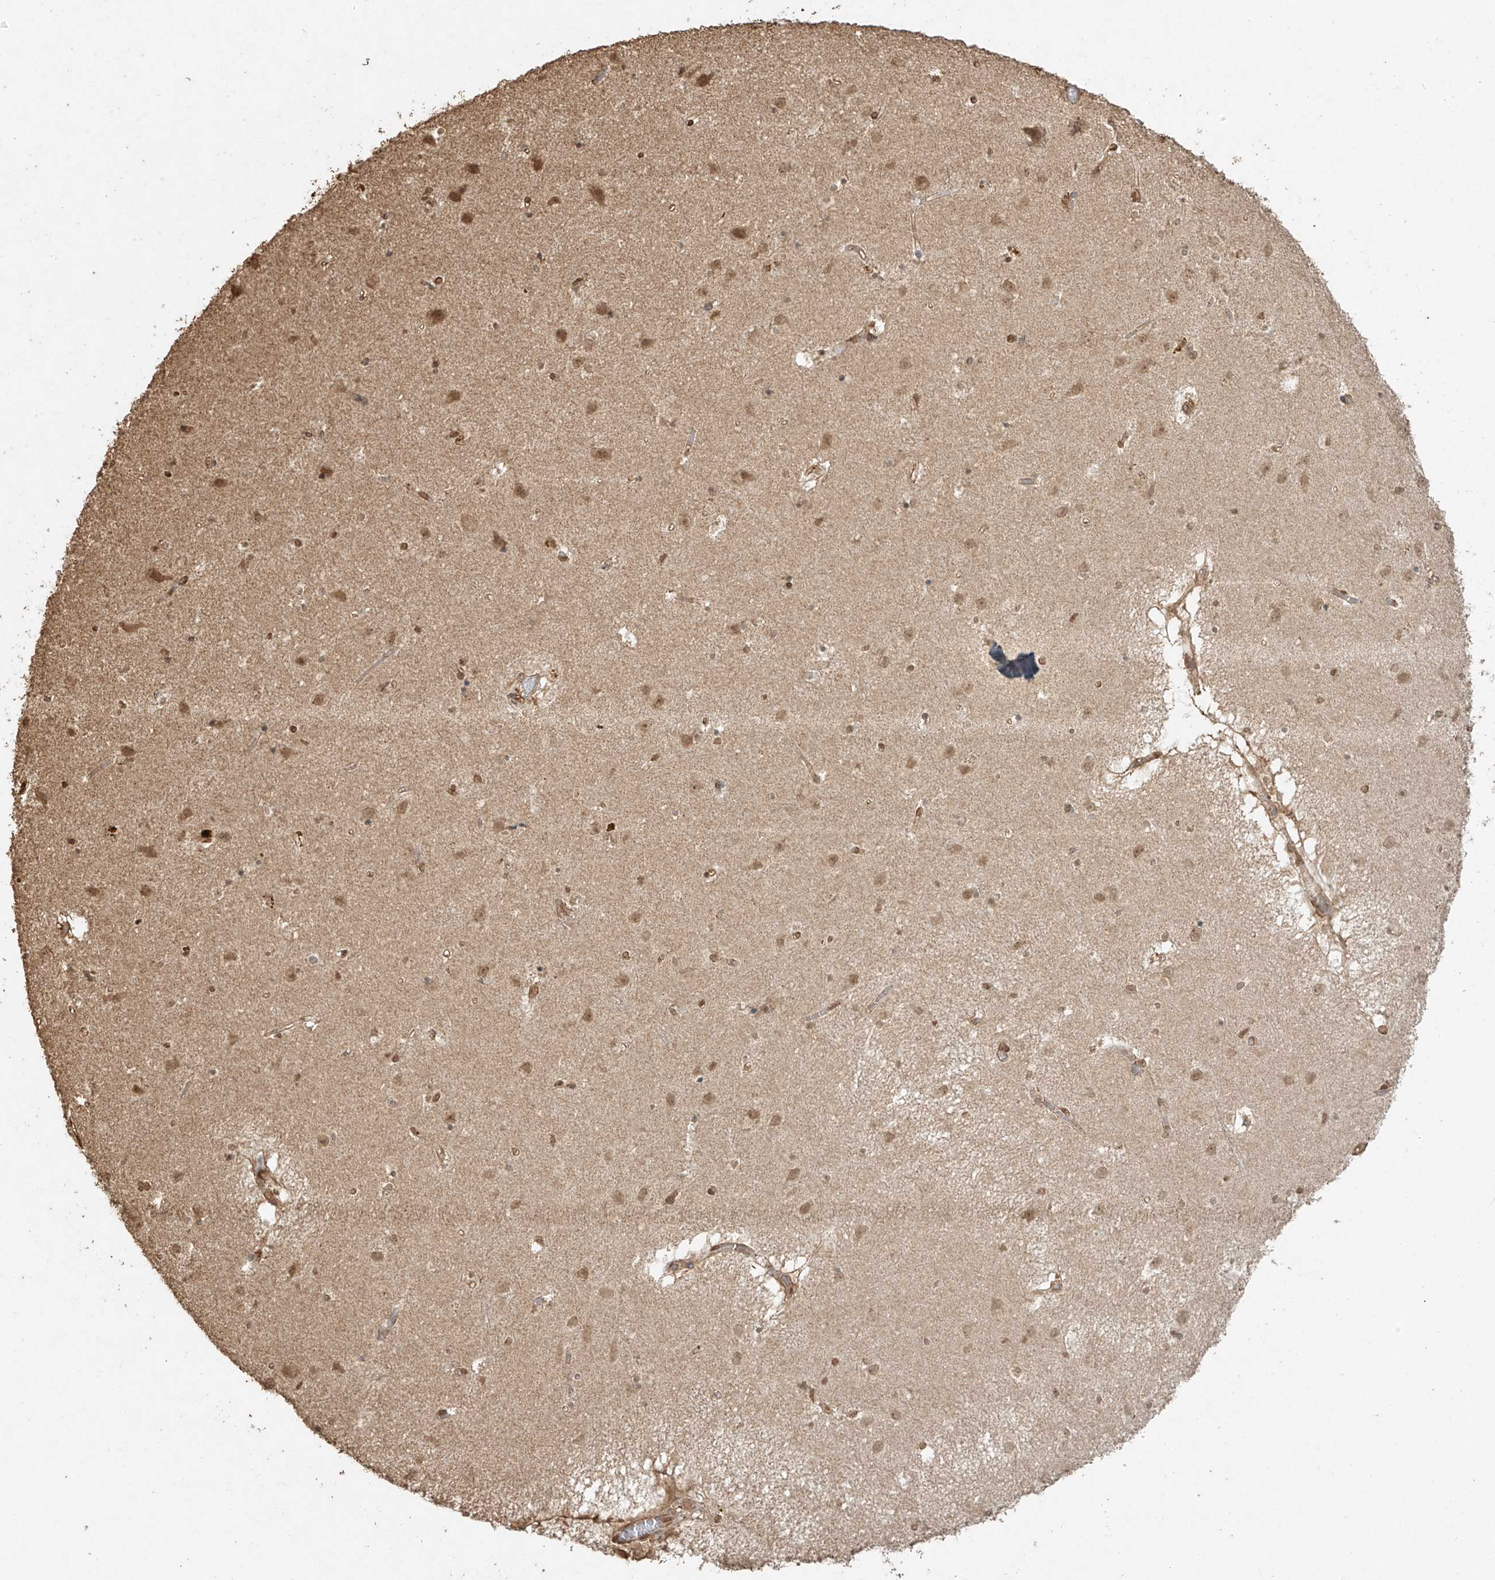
{"staining": {"intensity": "moderate", "quantity": ">75%", "location": "nuclear"}, "tissue": "caudate", "cell_type": "Glial cells", "image_type": "normal", "snomed": [{"axis": "morphology", "description": "Normal tissue, NOS"}, {"axis": "topography", "description": "Lateral ventricle wall"}], "caption": "A high-resolution histopathology image shows IHC staining of normal caudate, which reveals moderate nuclear staining in approximately >75% of glial cells. (Stains: DAB (3,3'-diaminobenzidine) in brown, nuclei in blue, Microscopy: brightfield microscopy at high magnification).", "gene": "TIGAR", "patient": {"sex": "male", "age": 70}}